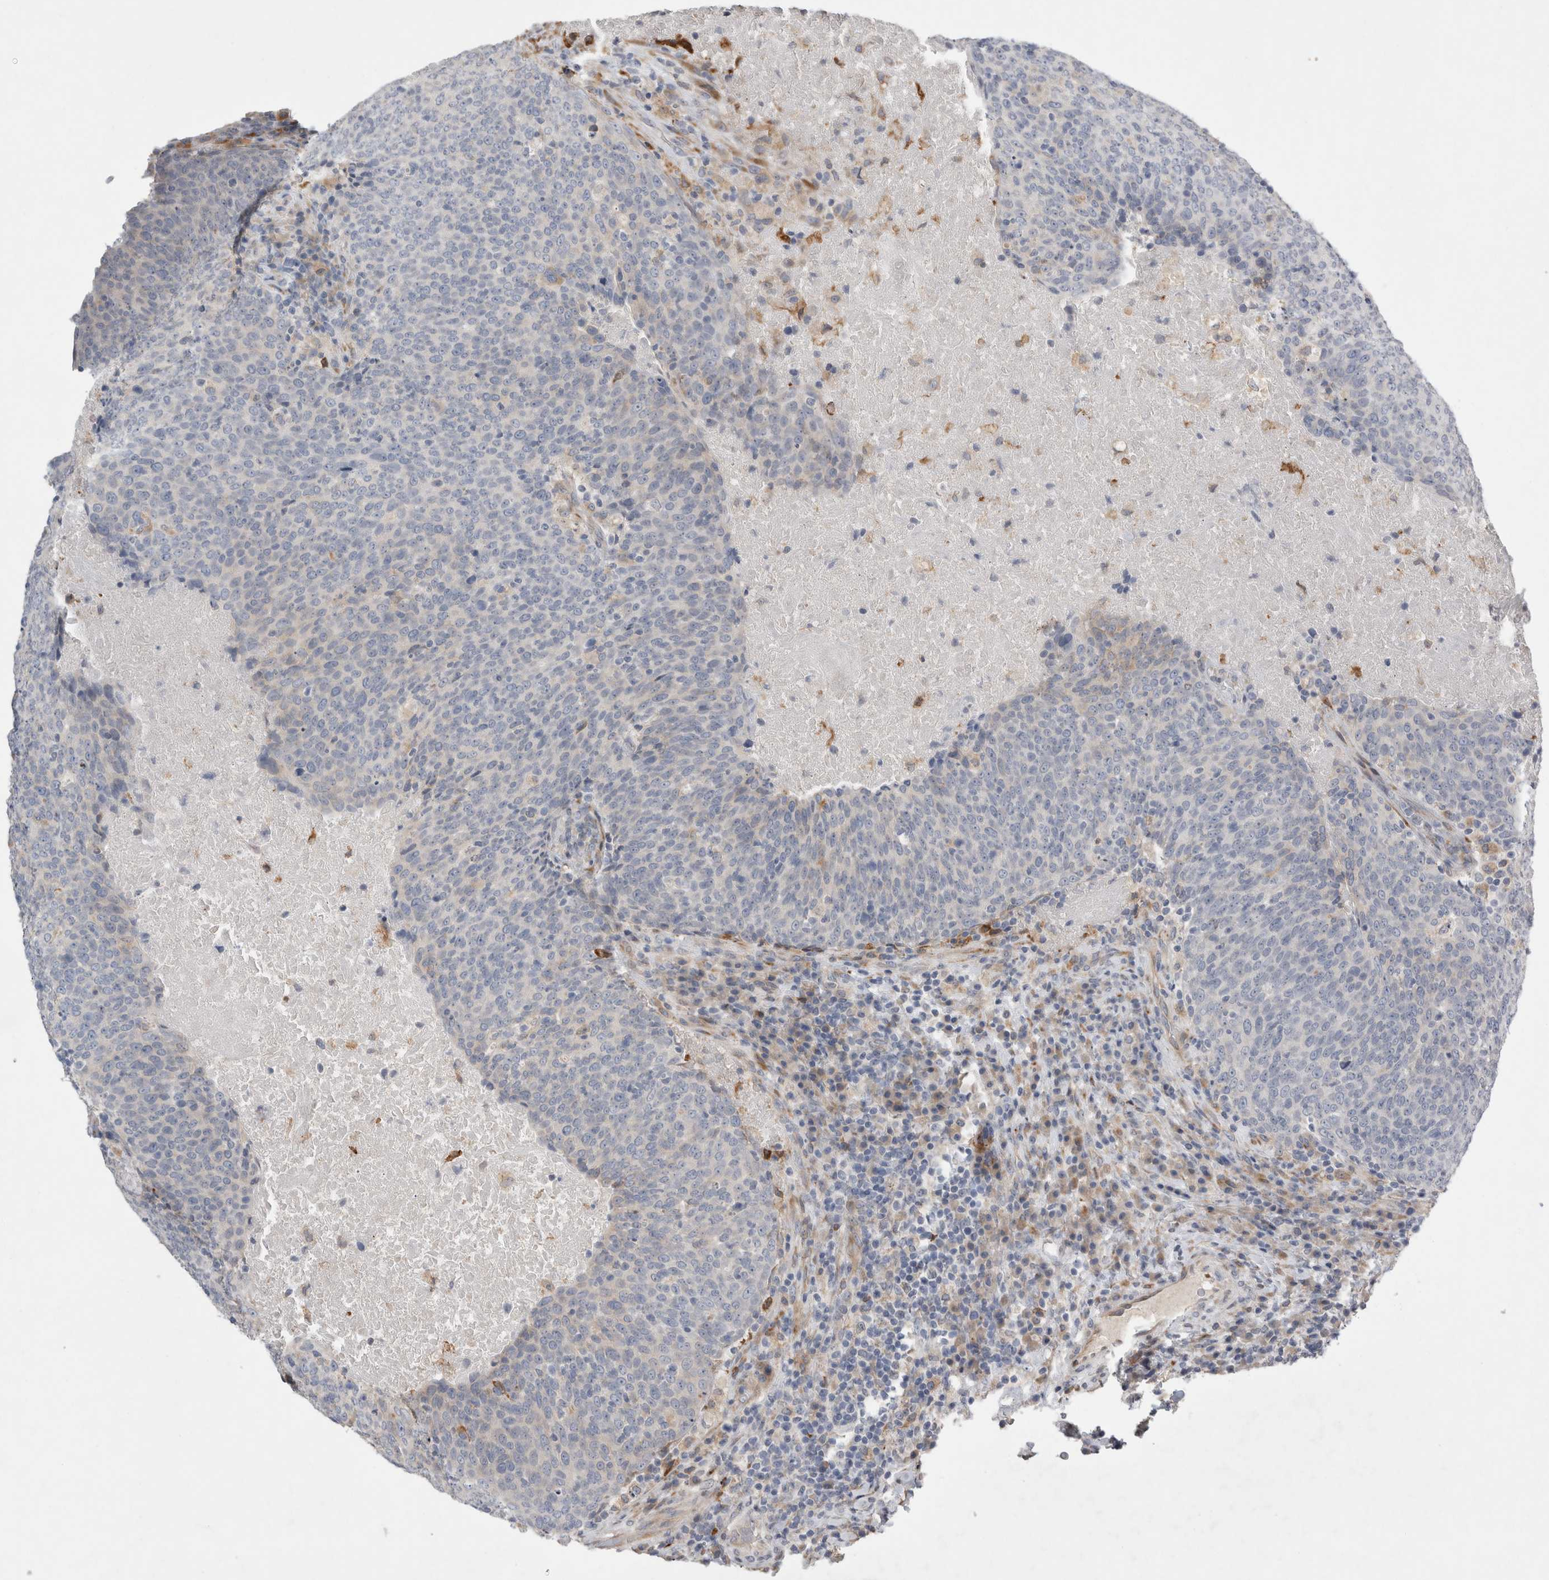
{"staining": {"intensity": "negative", "quantity": "none", "location": "none"}, "tissue": "head and neck cancer", "cell_type": "Tumor cells", "image_type": "cancer", "snomed": [{"axis": "morphology", "description": "Squamous cell carcinoma, NOS"}, {"axis": "morphology", "description": "Squamous cell carcinoma, metastatic, NOS"}, {"axis": "topography", "description": "Lymph node"}, {"axis": "topography", "description": "Head-Neck"}], "caption": "DAB immunohistochemical staining of human head and neck cancer (squamous cell carcinoma) demonstrates no significant expression in tumor cells.", "gene": "TRMT9B", "patient": {"sex": "male", "age": 62}}